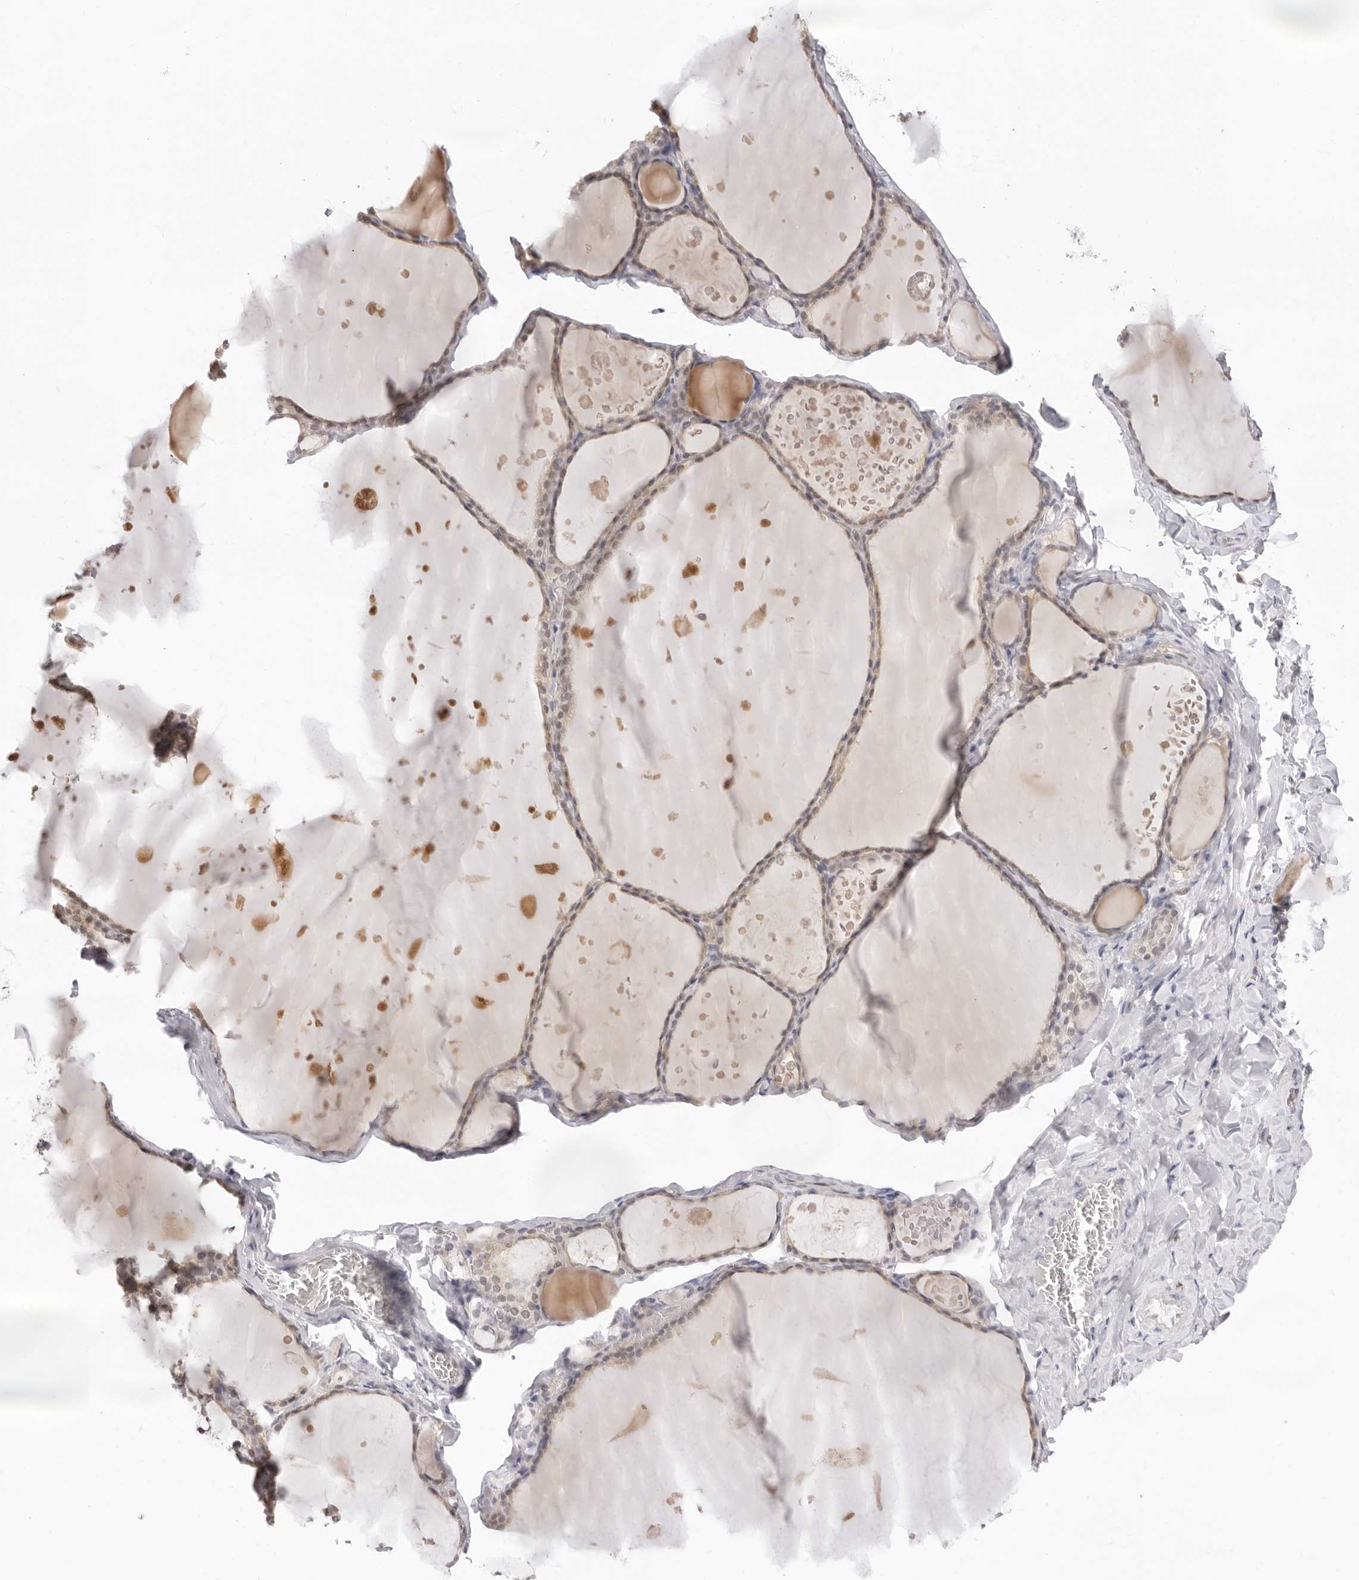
{"staining": {"intensity": "weak", "quantity": "25%-75%", "location": "cytoplasmic/membranous"}, "tissue": "thyroid gland", "cell_type": "Glandular cells", "image_type": "normal", "snomed": [{"axis": "morphology", "description": "Normal tissue, NOS"}, {"axis": "topography", "description": "Thyroid gland"}], "caption": "IHC micrograph of benign thyroid gland: thyroid gland stained using immunohistochemistry demonstrates low levels of weak protein expression localized specifically in the cytoplasmic/membranous of glandular cells, appearing as a cytoplasmic/membranous brown color.", "gene": "FDPS", "patient": {"sex": "male", "age": 56}}